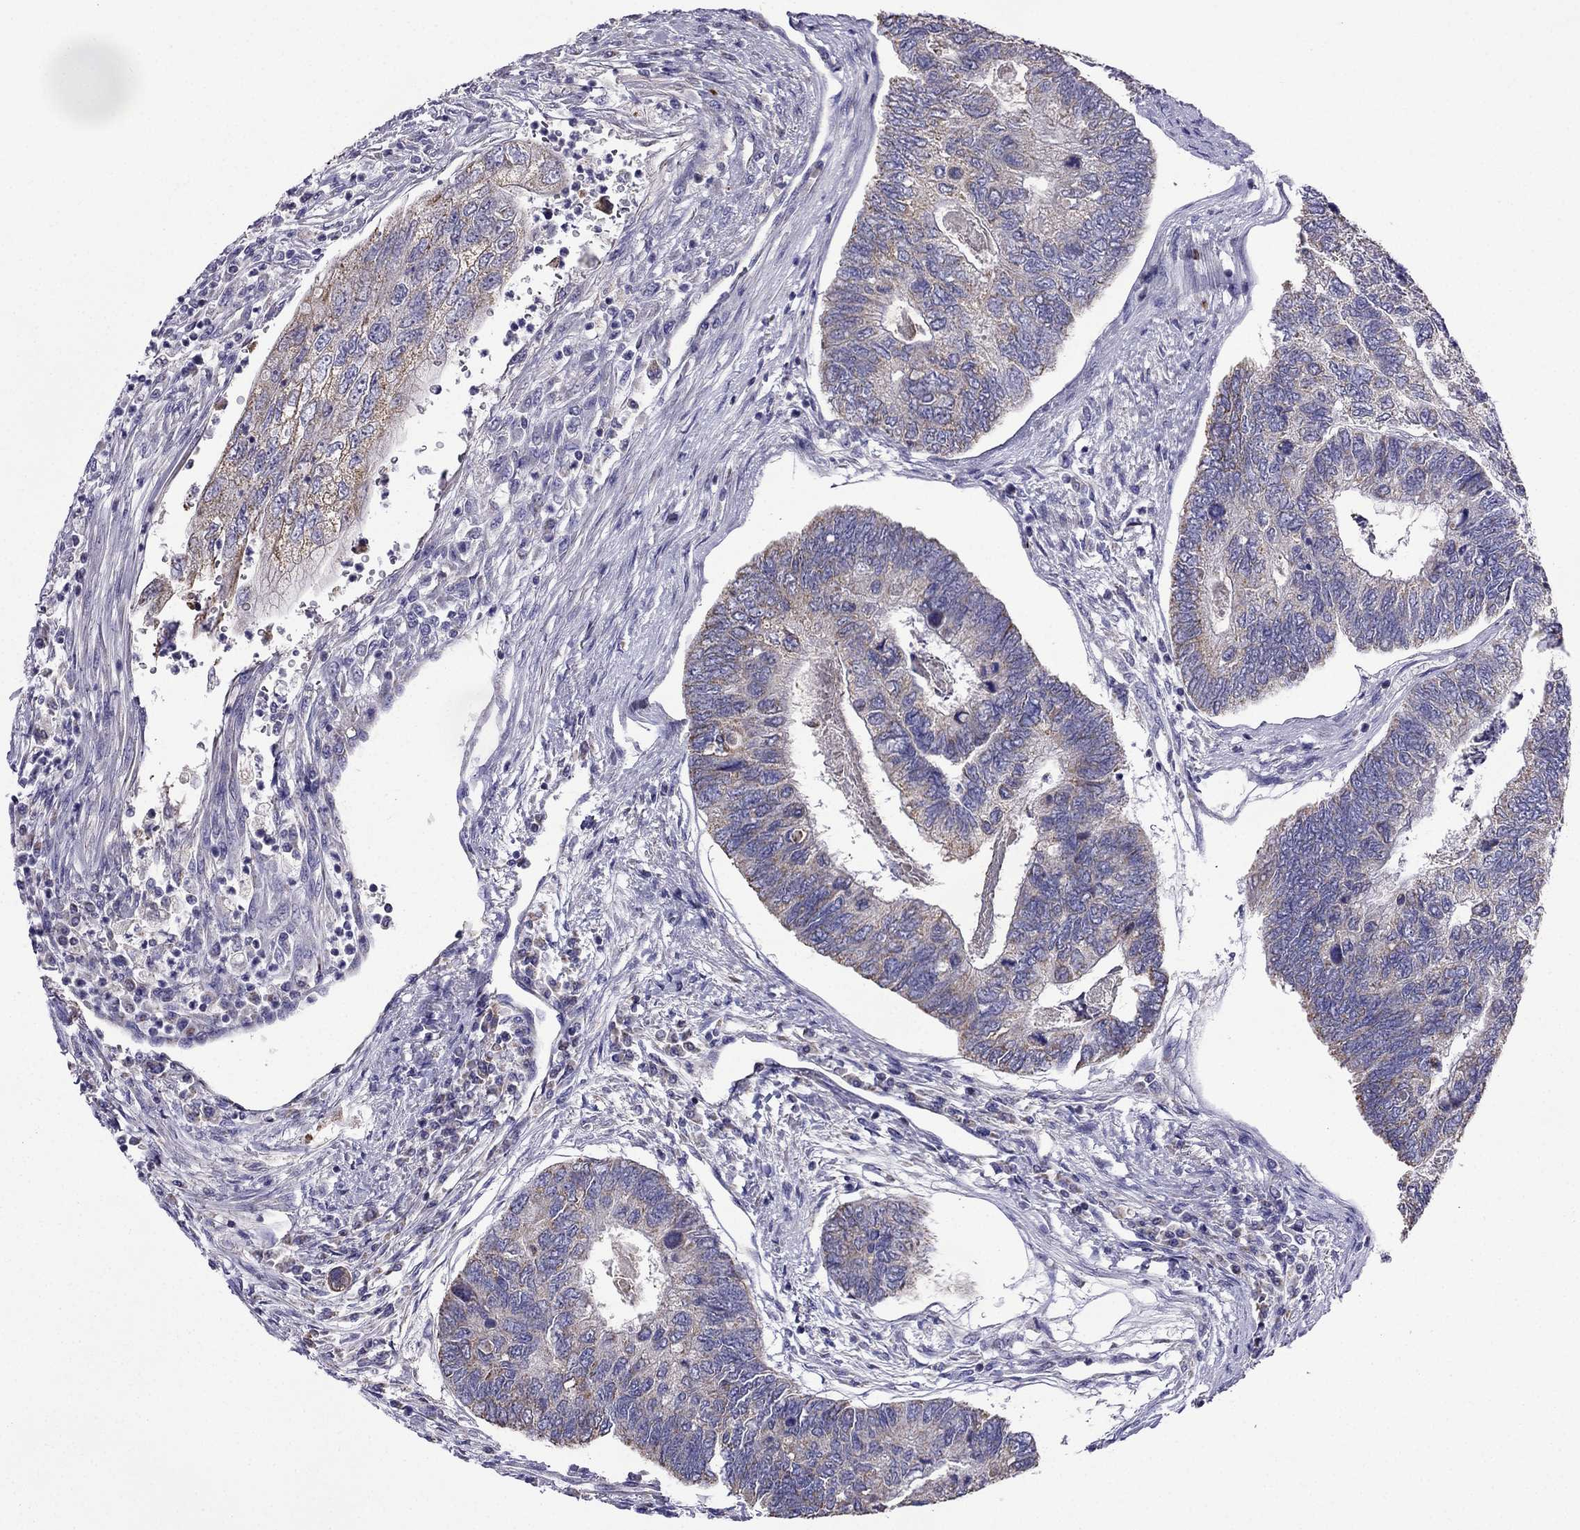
{"staining": {"intensity": "weak", "quantity": ">75%", "location": "cytoplasmic/membranous"}, "tissue": "colorectal cancer", "cell_type": "Tumor cells", "image_type": "cancer", "snomed": [{"axis": "morphology", "description": "Adenocarcinoma, NOS"}, {"axis": "topography", "description": "Colon"}], "caption": "Protein staining of colorectal adenocarcinoma tissue shows weak cytoplasmic/membranous expression in about >75% of tumor cells.", "gene": "DSC1", "patient": {"sex": "female", "age": 67}}